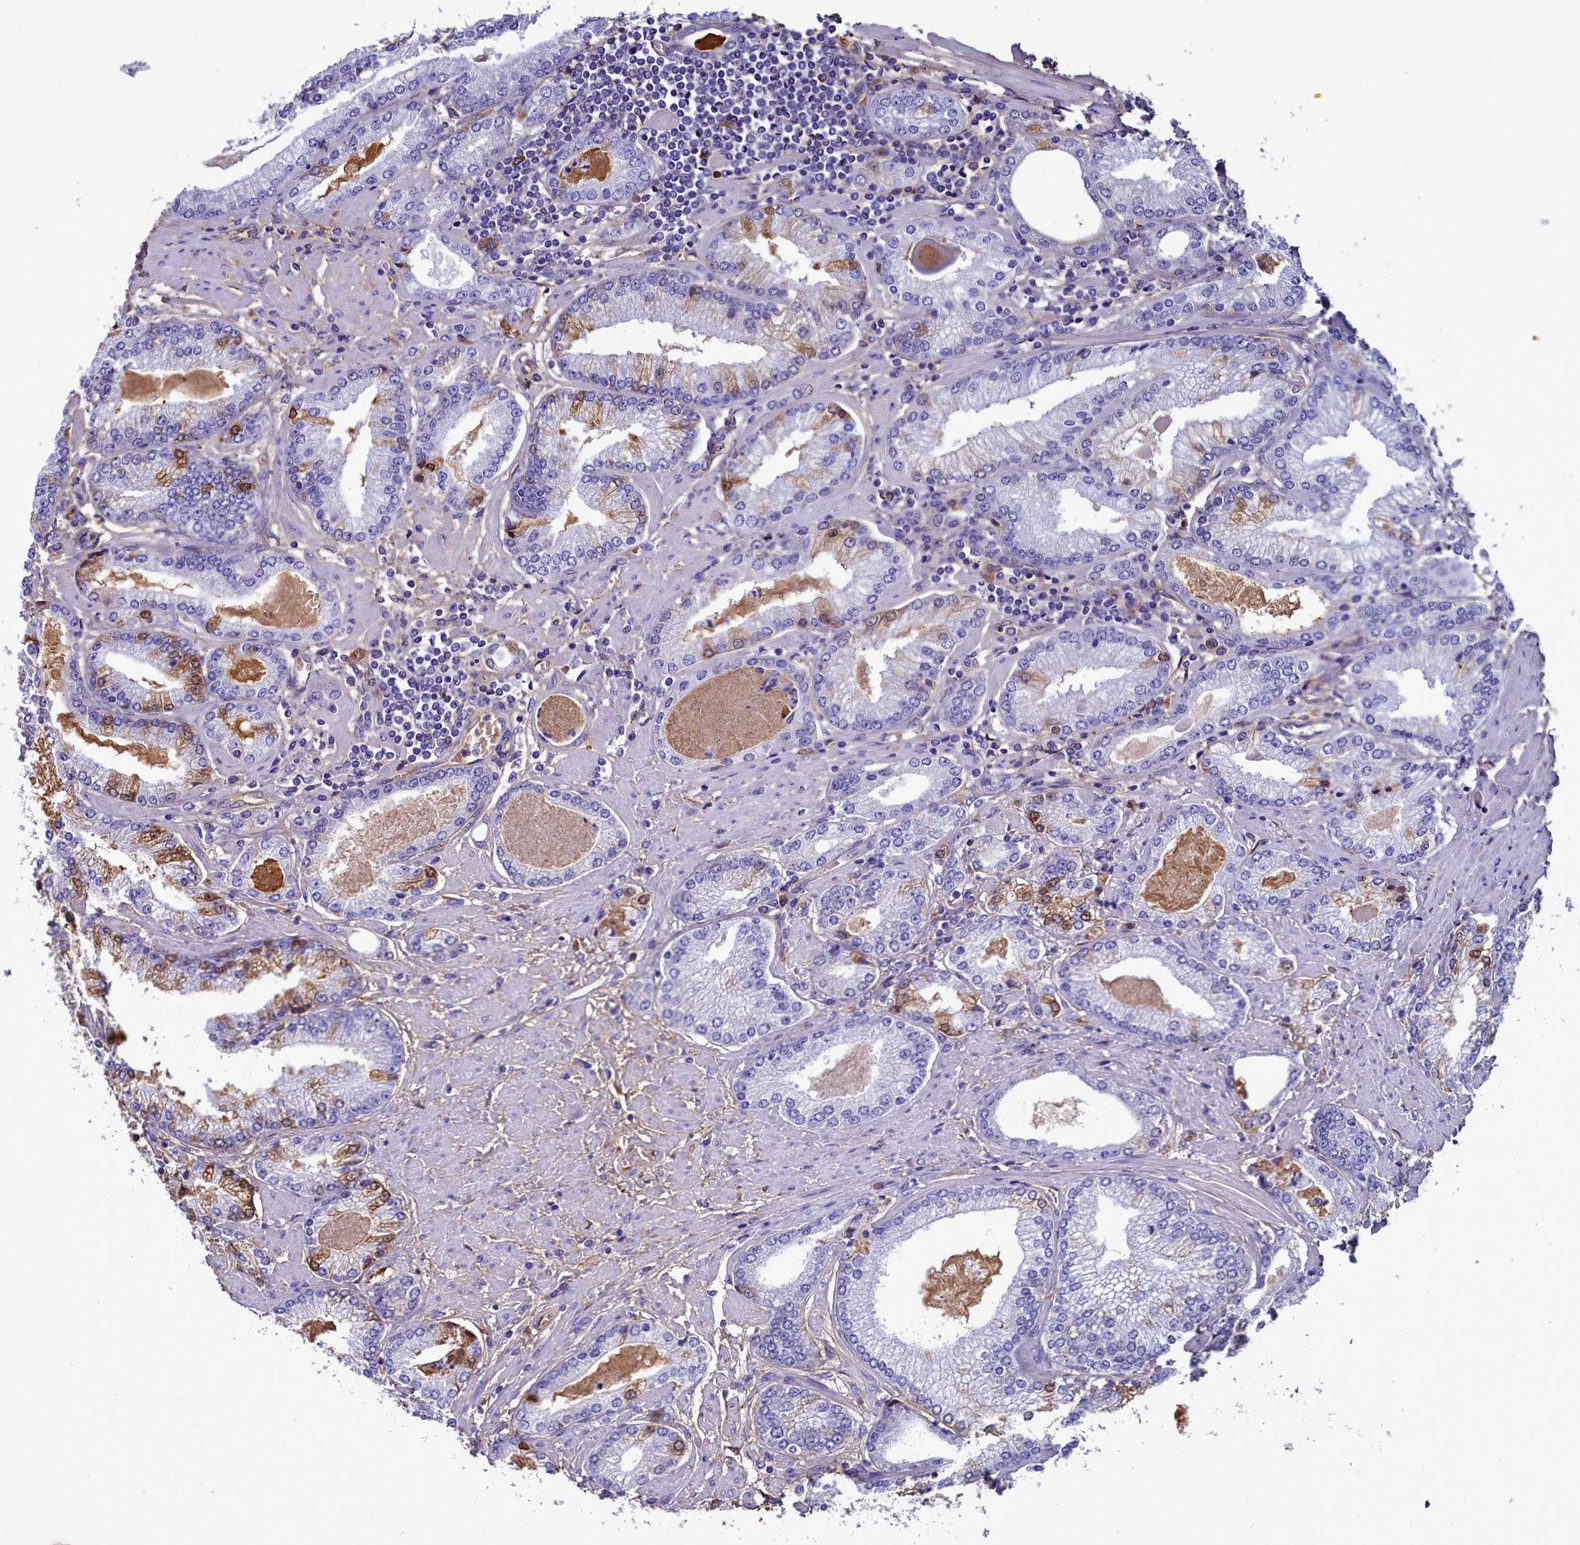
{"staining": {"intensity": "moderate", "quantity": "<25%", "location": "cytoplasmic/membranous"}, "tissue": "prostate cancer", "cell_type": "Tumor cells", "image_type": "cancer", "snomed": [{"axis": "morphology", "description": "Adenocarcinoma, High grade"}, {"axis": "topography", "description": "Prostate"}], "caption": "Protein staining of prostate adenocarcinoma (high-grade) tissue shows moderate cytoplasmic/membranous expression in about <25% of tumor cells.", "gene": "H1-7", "patient": {"sex": "male", "age": 66}}